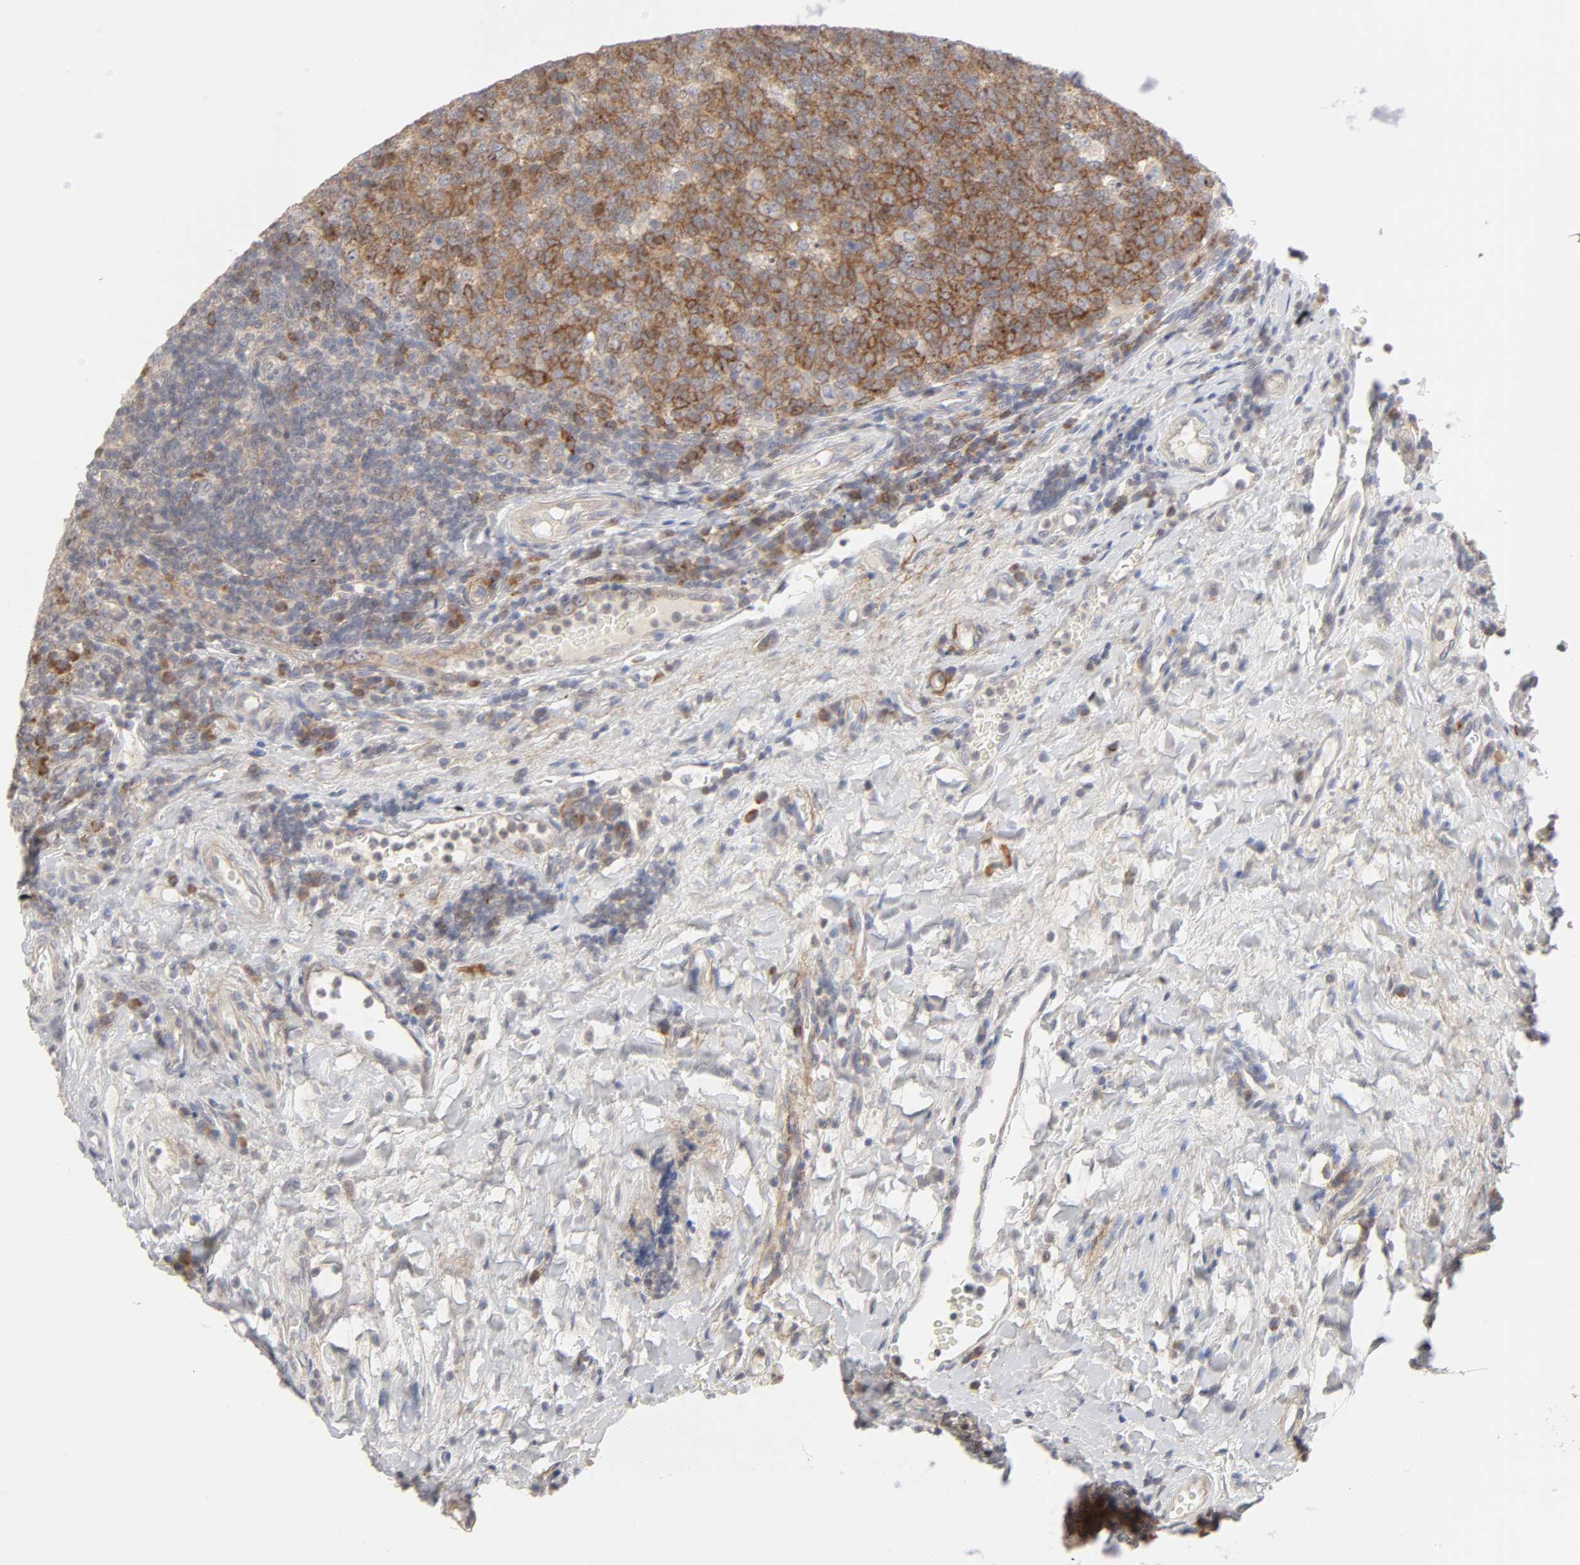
{"staining": {"intensity": "moderate", "quantity": ">75%", "location": "cytoplasmic/membranous"}, "tissue": "tonsil", "cell_type": "Germinal center cells", "image_type": "normal", "snomed": [{"axis": "morphology", "description": "Normal tissue, NOS"}, {"axis": "topography", "description": "Tonsil"}], "caption": "Immunohistochemistry (IHC) of benign human tonsil displays medium levels of moderate cytoplasmic/membranous expression in approximately >75% of germinal center cells.", "gene": "IL4R", "patient": {"sex": "male", "age": 17}}